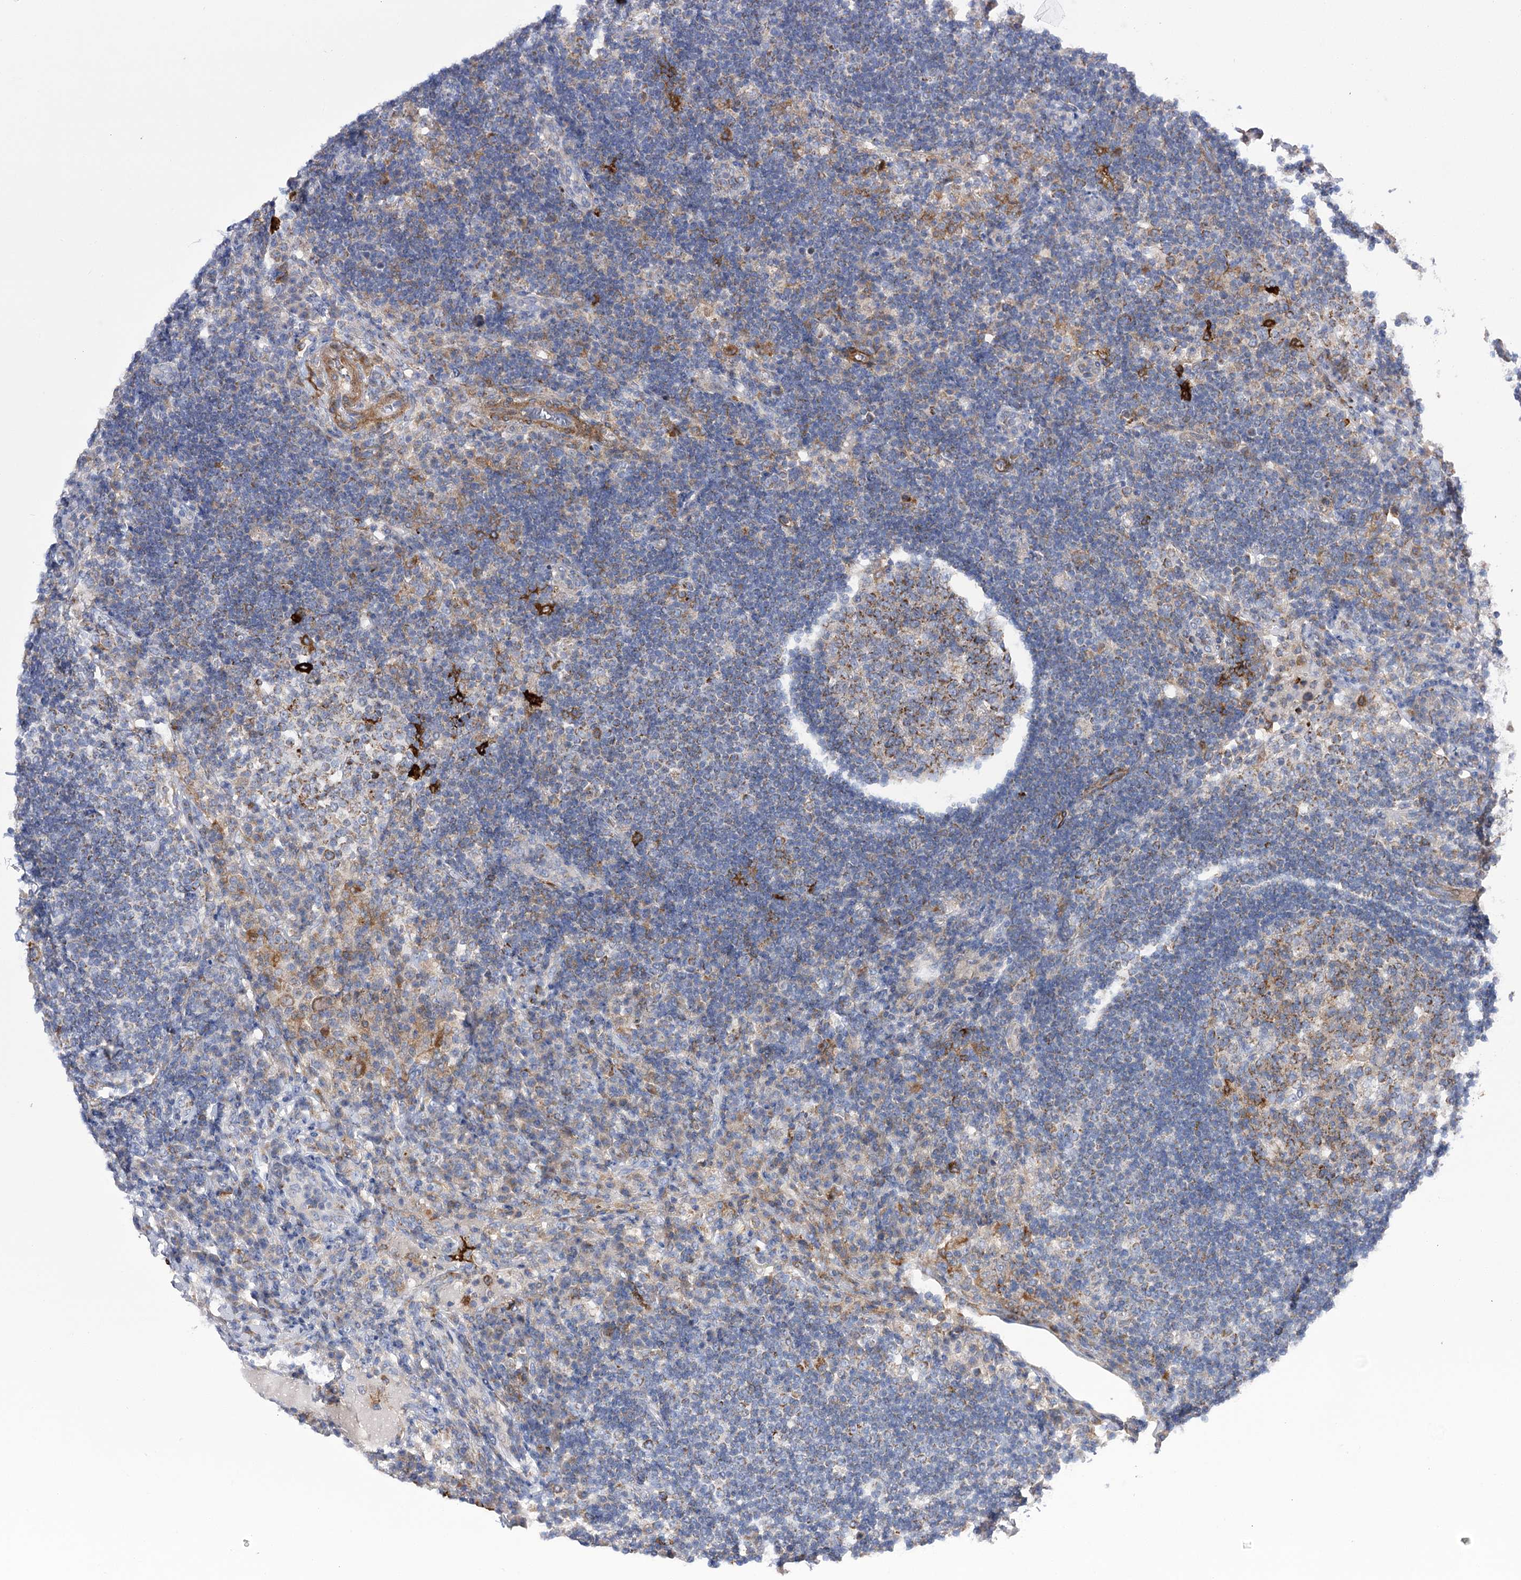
{"staining": {"intensity": "moderate", "quantity": ">75%", "location": "cytoplasmic/membranous"}, "tissue": "lymph node", "cell_type": "Germinal center cells", "image_type": "normal", "snomed": [{"axis": "morphology", "description": "Normal tissue, NOS"}, {"axis": "topography", "description": "Lymph node"}], "caption": "A micrograph showing moderate cytoplasmic/membranous positivity in approximately >75% of germinal center cells in benign lymph node, as visualized by brown immunohistochemical staining.", "gene": "COX15", "patient": {"sex": "female", "age": 53}}